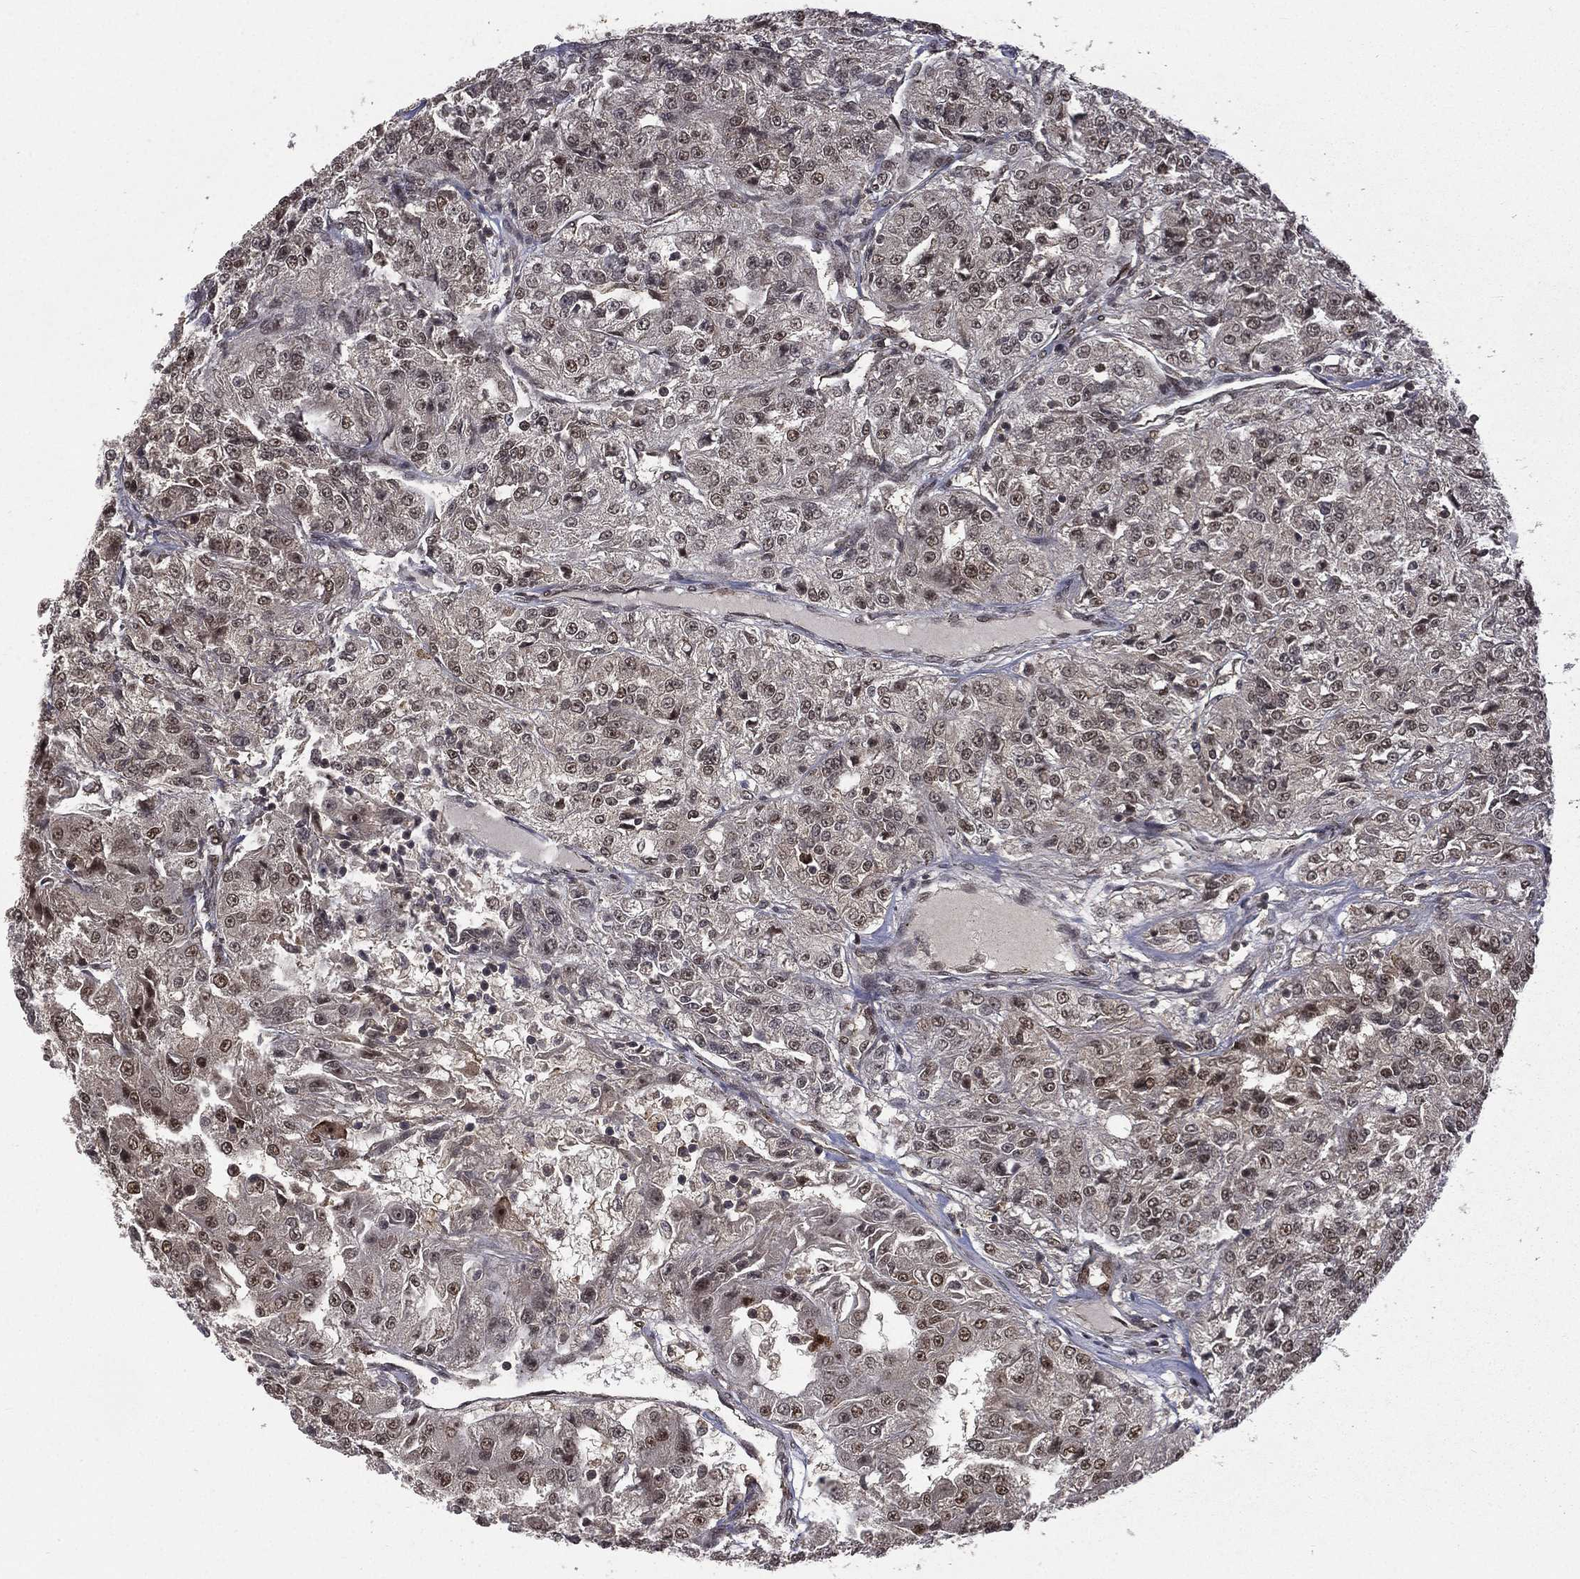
{"staining": {"intensity": "weak", "quantity": "25%-75%", "location": "nuclear"}, "tissue": "renal cancer", "cell_type": "Tumor cells", "image_type": "cancer", "snomed": [{"axis": "morphology", "description": "Adenocarcinoma, NOS"}, {"axis": "topography", "description": "Kidney"}], "caption": "Weak nuclear expression is present in about 25%-75% of tumor cells in renal cancer. The protein is stained brown, and the nuclei are stained in blue (DAB (3,3'-diaminobenzidine) IHC with brightfield microscopy, high magnification).", "gene": "JMJD6", "patient": {"sex": "female", "age": 63}}